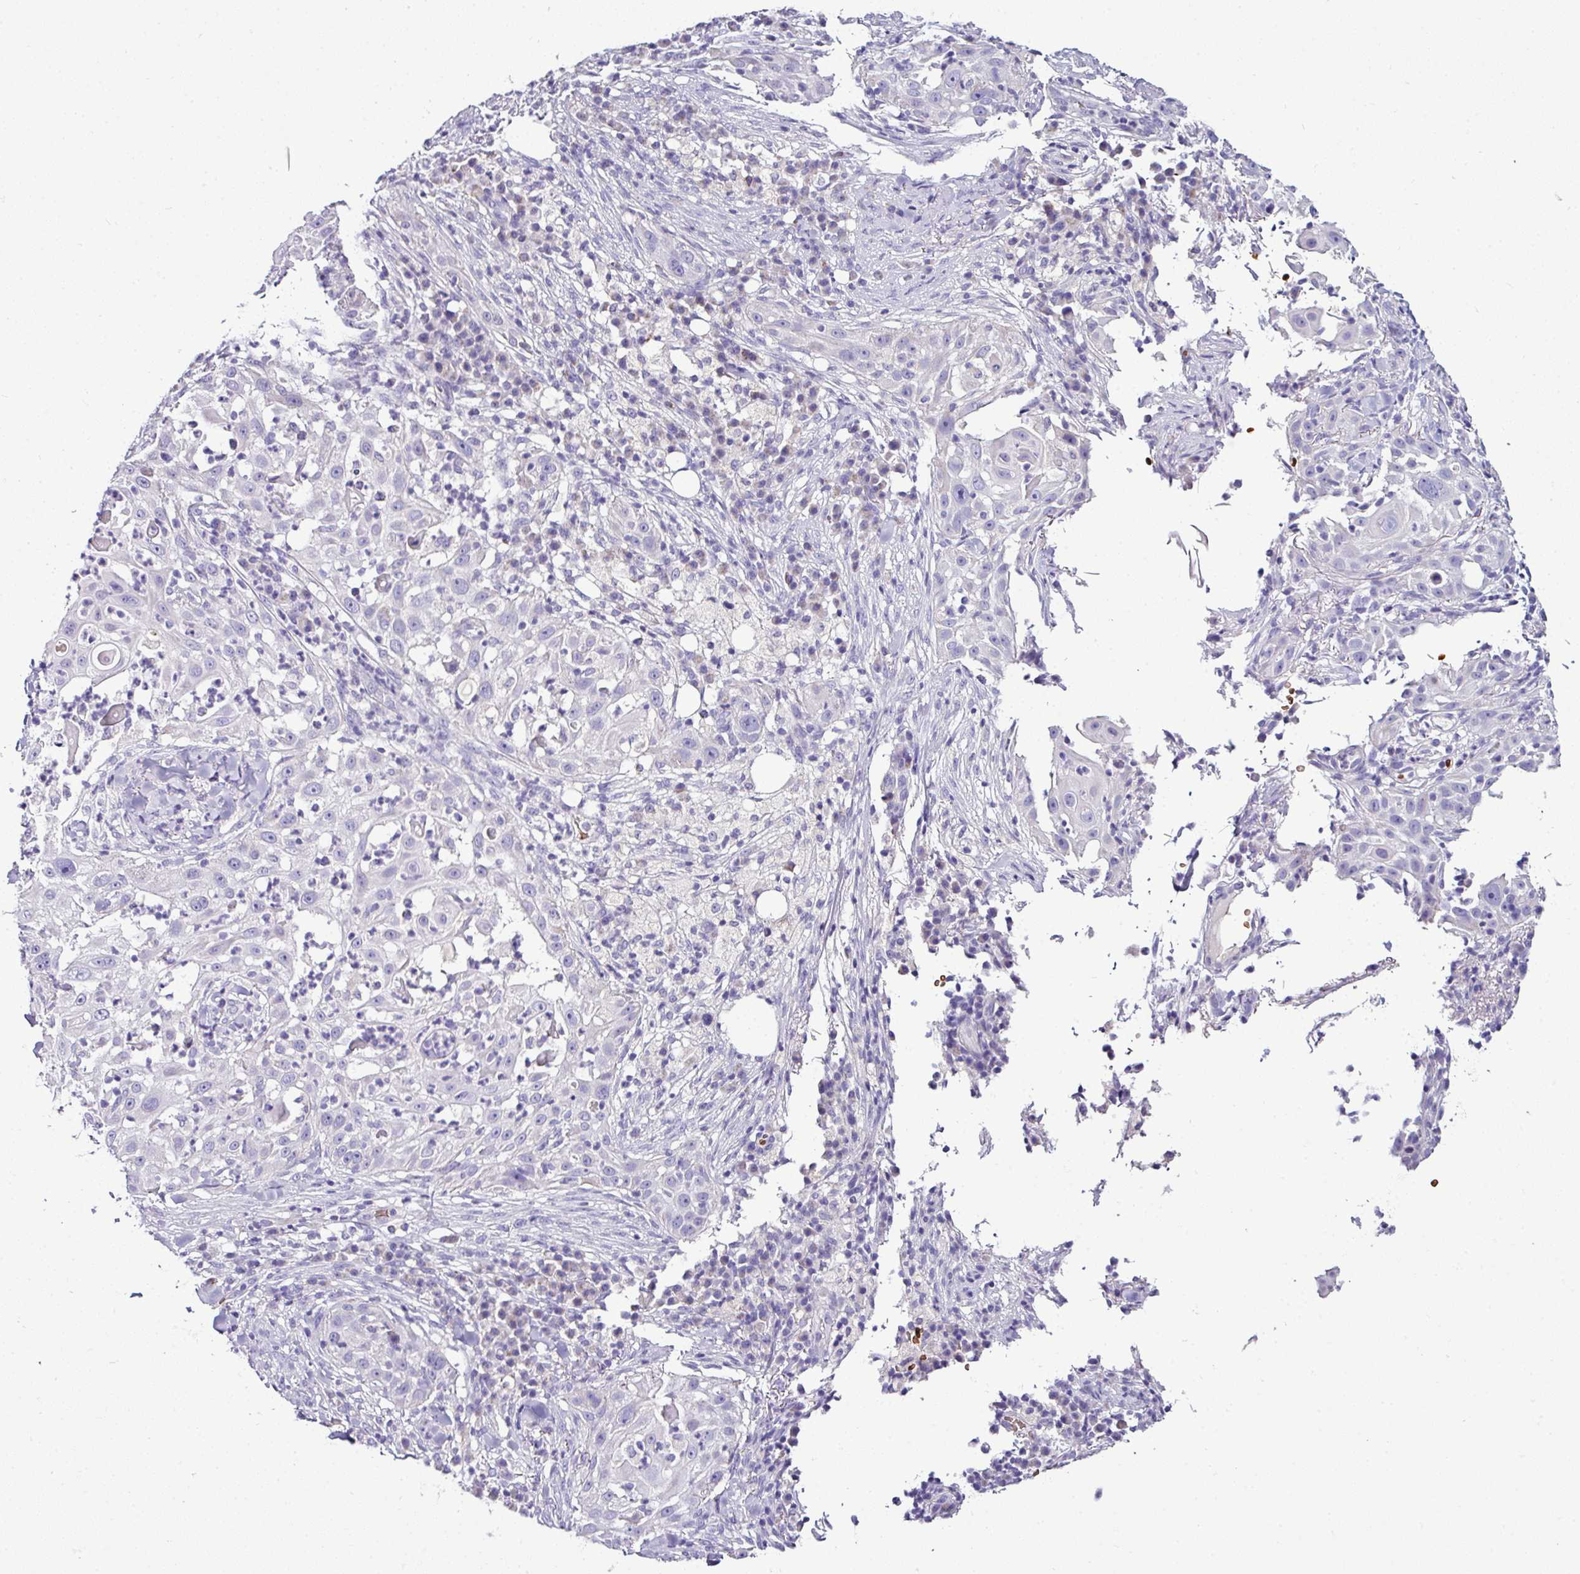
{"staining": {"intensity": "negative", "quantity": "none", "location": "none"}, "tissue": "skin cancer", "cell_type": "Tumor cells", "image_type": "cancer", "snomed": [{"axis": "morphology", "description": "Squamous cell carcinoma, NOS"}, {"axis": "topography", "description": "Skin"}], "caption": "The image demonstrates no staining of tumor cells in squamous cell carcinoma (skin).", "gene": "NAPSA", "patient": {"sex": "female", "age": 44}}